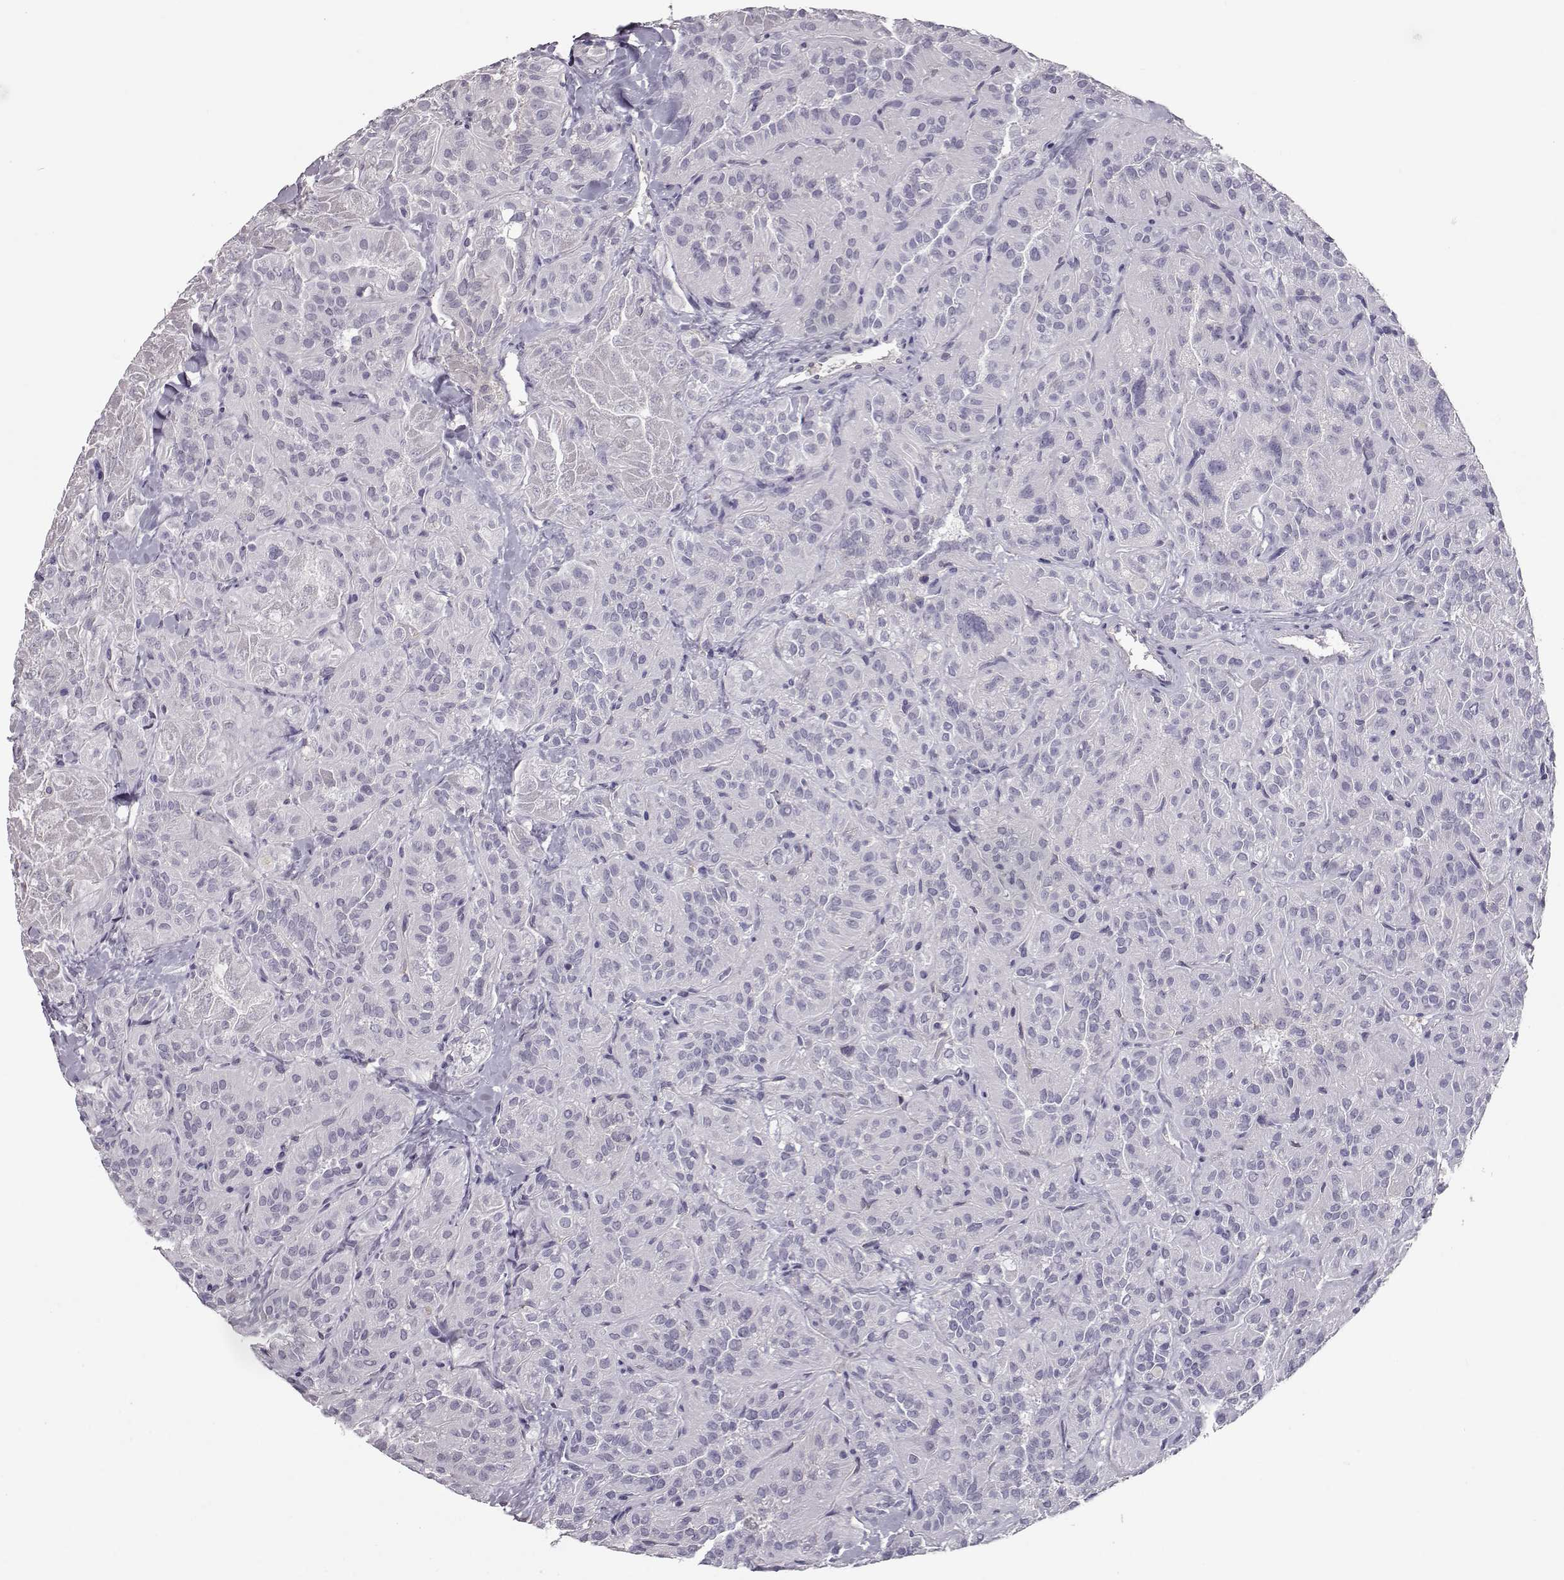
{"staining": {"intensity": "negative", "quantity": "none", "location": "none"}, "tissue": "thyroid cancer", "cell_type": "Tumor cells", "image_type": "cancer", "snomed": [{"axis": "morphology", "description": "Papillary adenocarcinoma, NOS"}, {"axis": "topography", "description": "Thyroid gland"}], "caption": "High power microscopy histopathology image of an immunohistochemistry image of thyroid papillary adenocarcinoma, revealing no significant positivity in tumor cells.", "gene": "CCL19", "patient": {"sex": "female", "age": 45}}